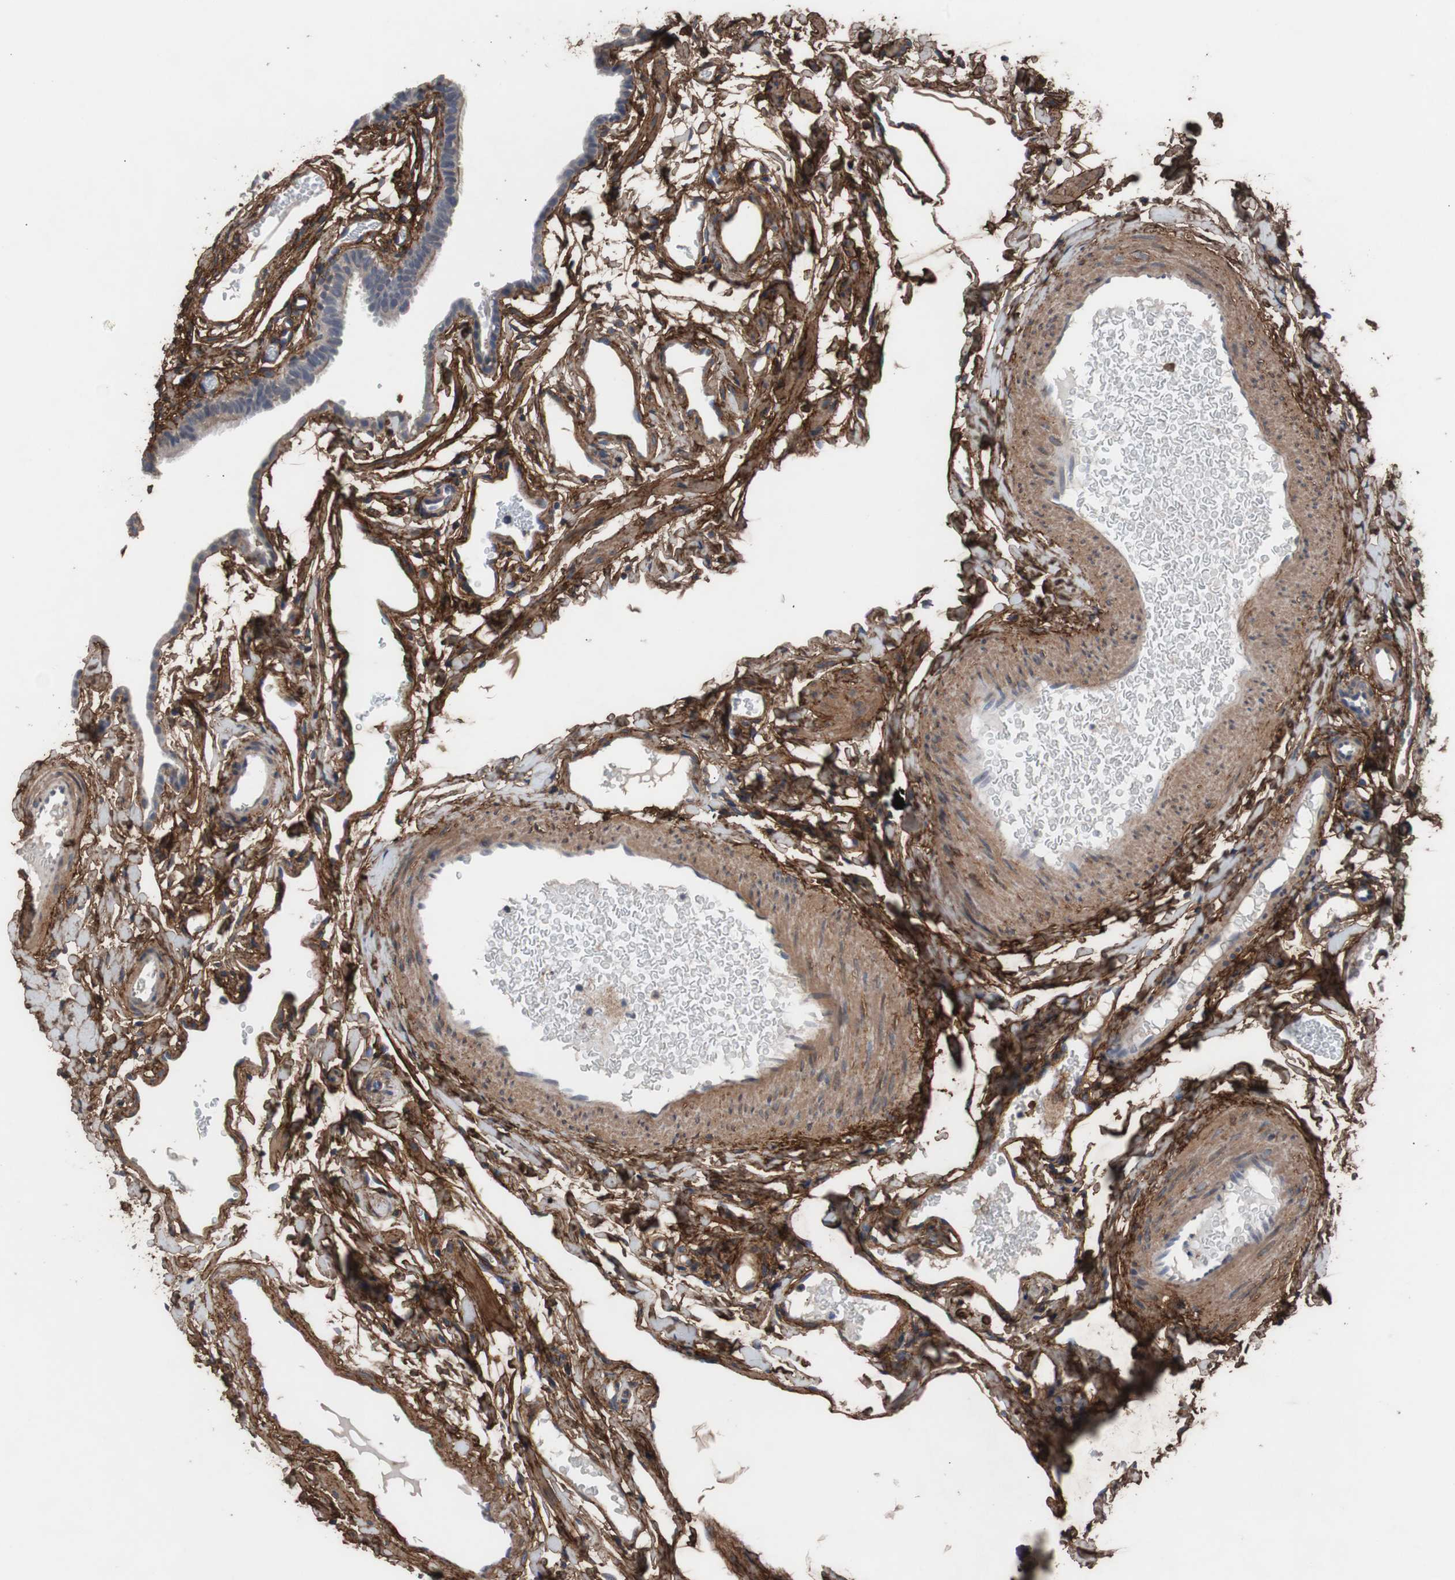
{"staining": {"intensity": "weak", "quantity": "25%-75%", "location": "cytoplasmic/membranous"}, "tissue": "fallopian tube", "cell_type": "Glandular cells", "image_type": "normal", "snomed": [{"axis": "morphology", "description": "Normal tissue, NOS"}, {"axis": "topography", "description": "Fallopian tube"}, {"axis": "topography", "description": "Placenta"}], "caption": "A high-resolution photomicrograph shows IHC staining of normal fallopian tube, which reveals weak cytoplasmic/membranous staining in approximately 25%-75% of glandular cells.", "gene": "COL6A2", "patient": {"sex": "female", "age": 34}}